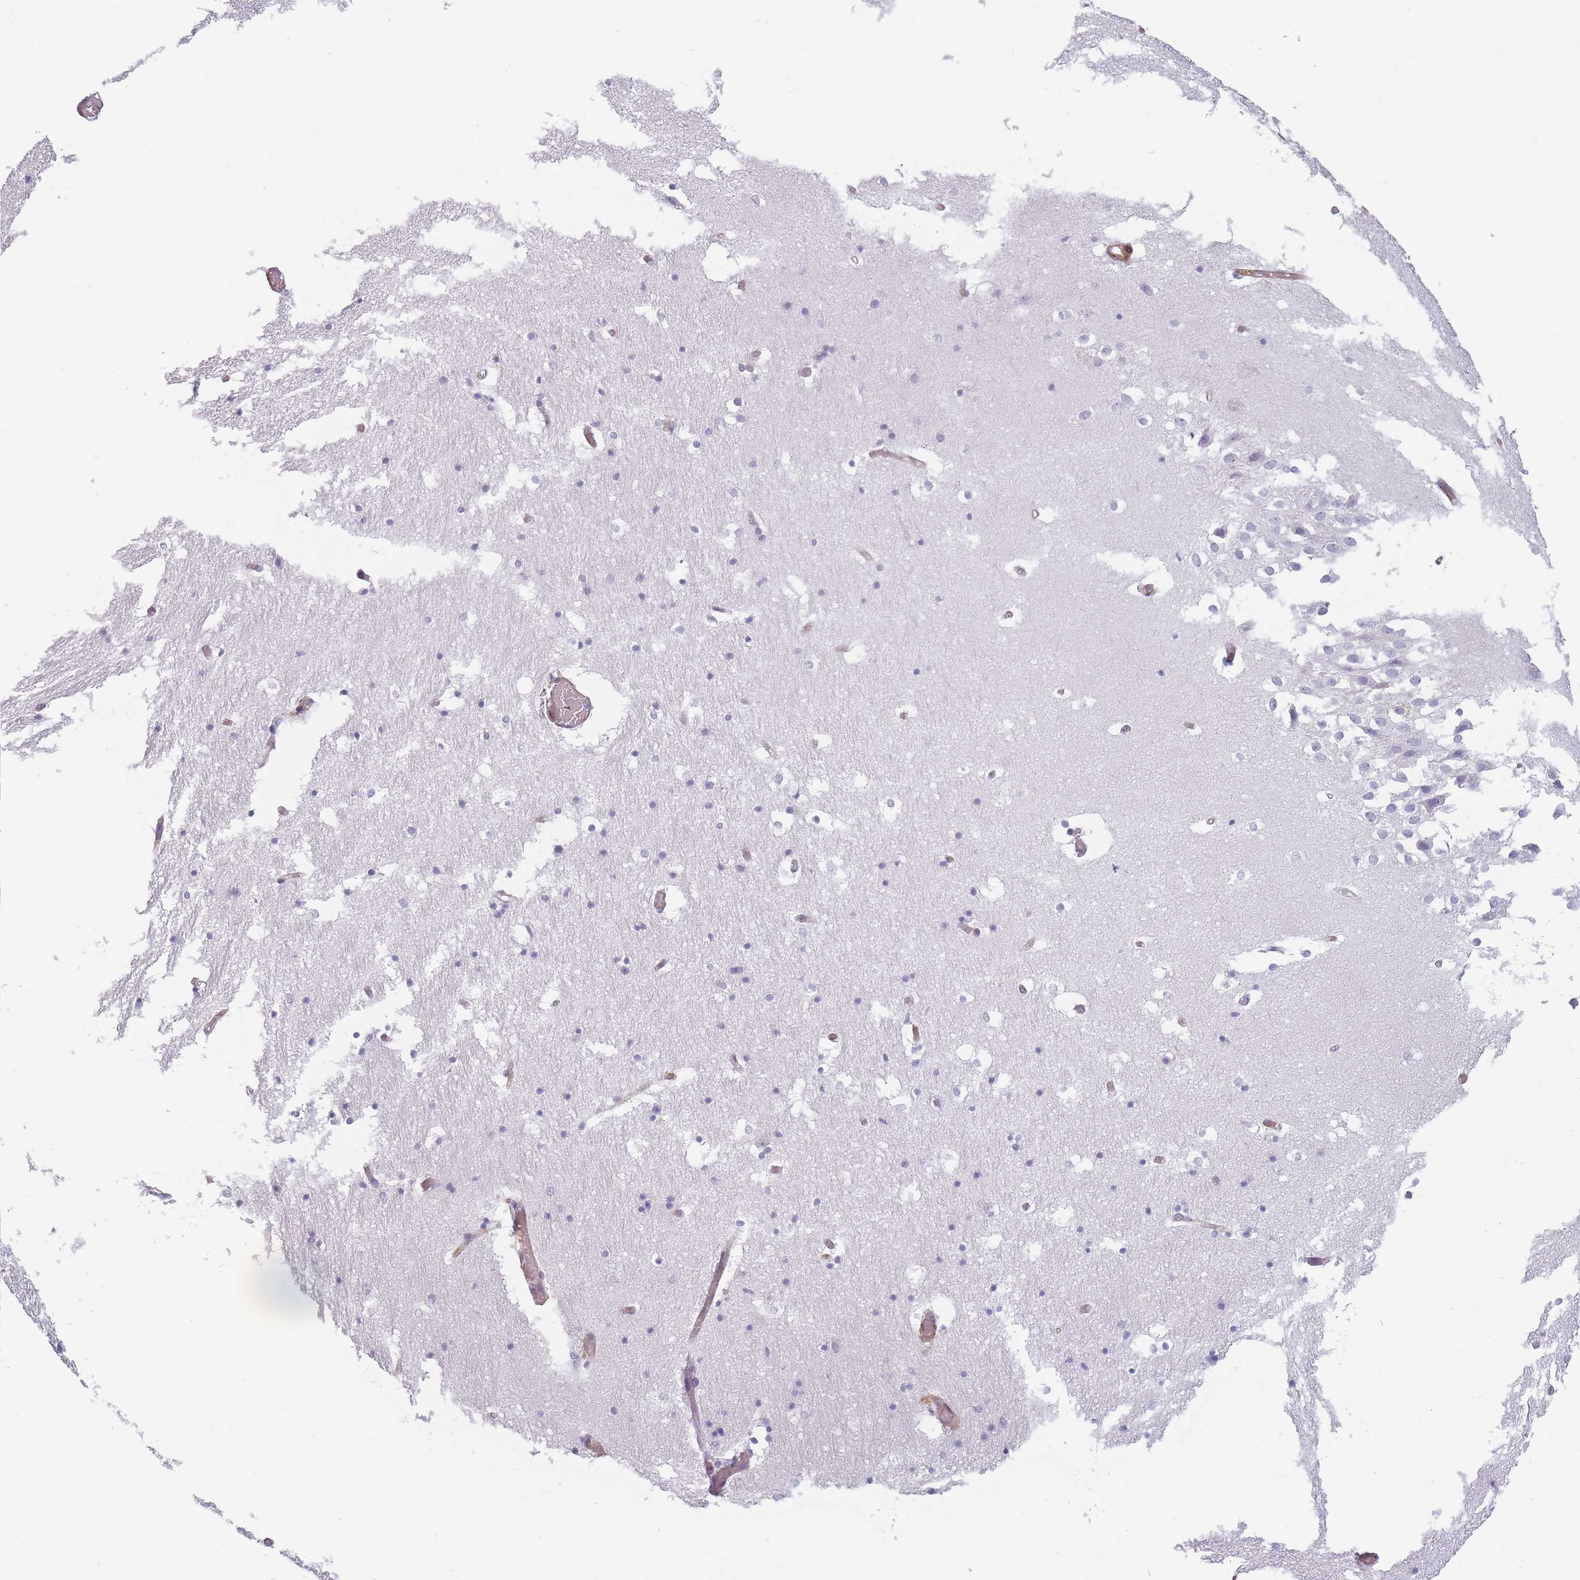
{"staining": {"intensity": "negative", "quantity": "none", "location": "none"}, "tissue": "hippocampus", "cell_type": "Glial cells", "image_type": "normal", "snomed": [{"axis": "morphology", "description": "Normal tissue, NOS"}, {"axis": "topography", "description": "Hippocampus"}], "caption": "Immunohistochemistry of benign hippocampus demonstrates no positivity in glial cells.", "gene": "OR6B2", "patient": {"sex": "female", "age": 52}}